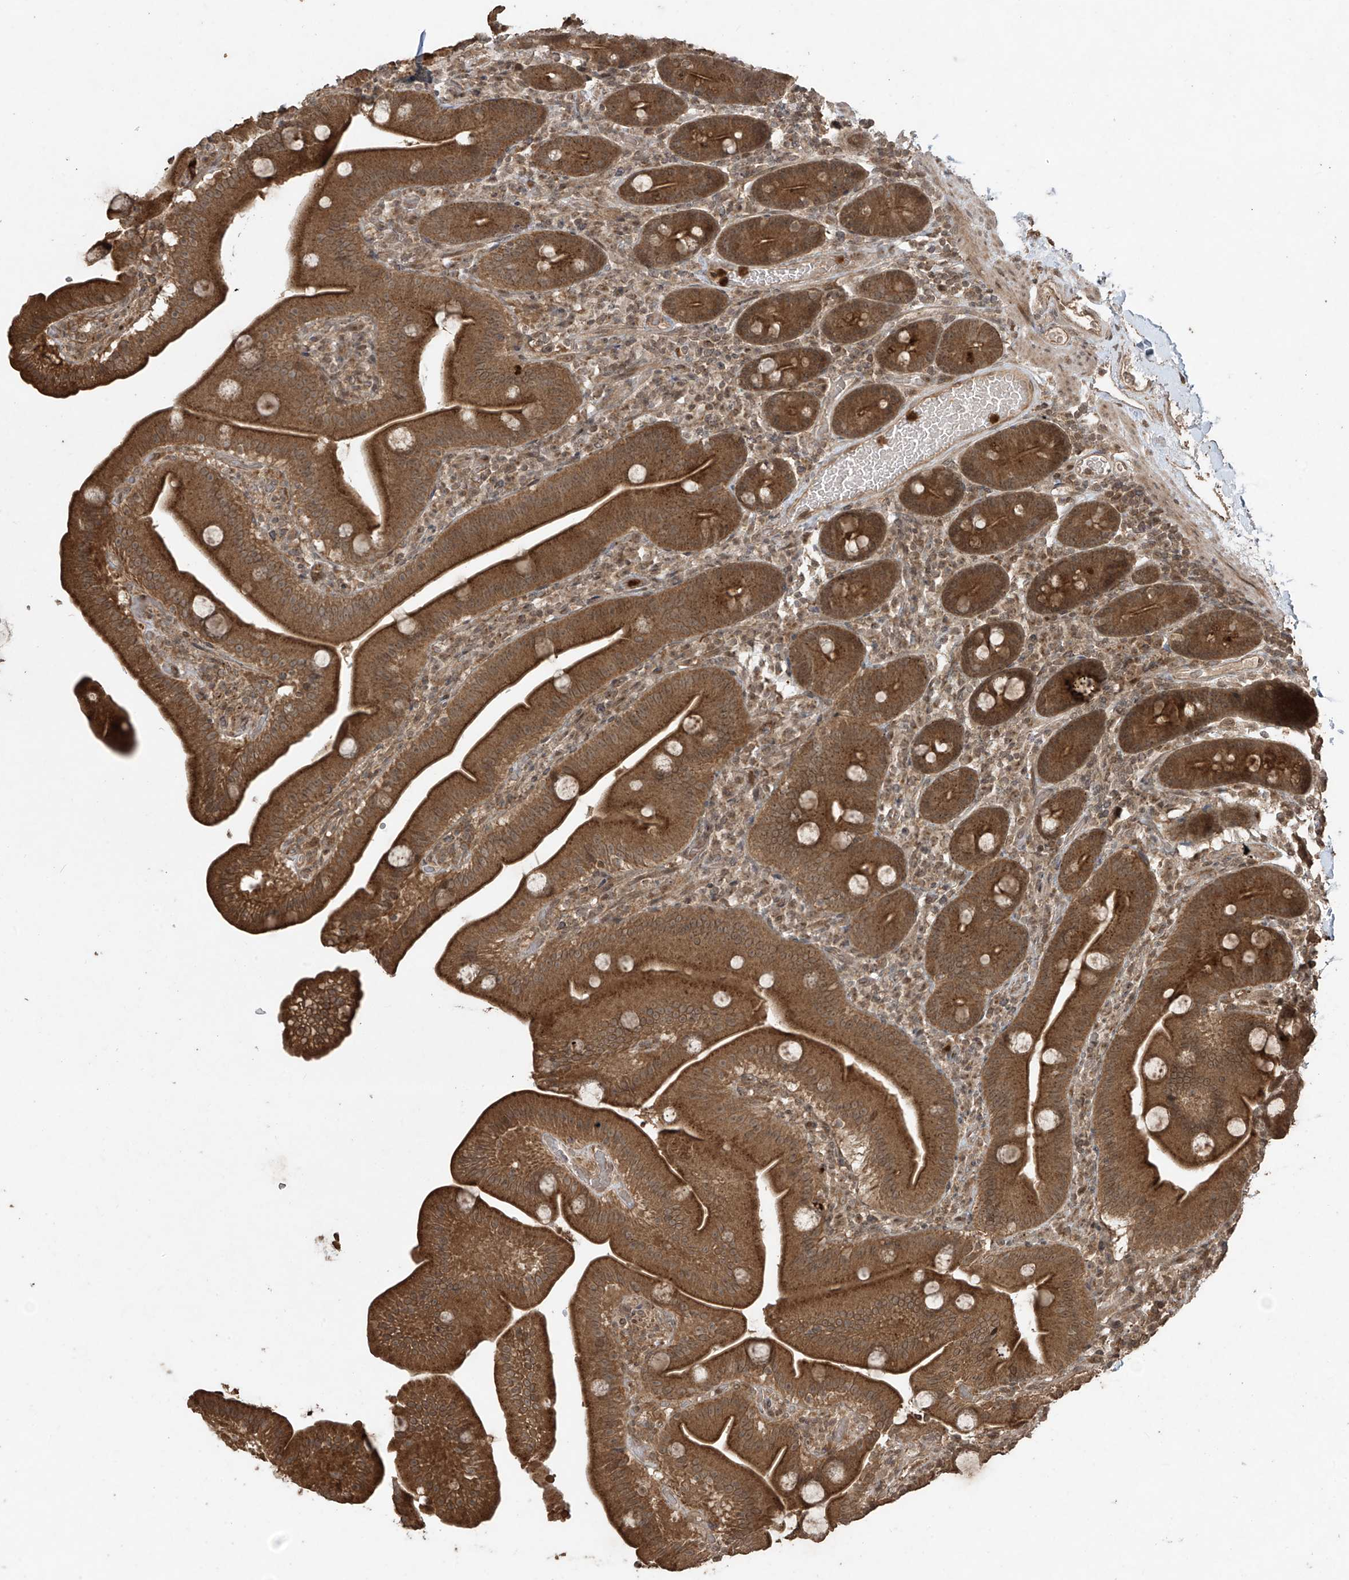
{"staining": {"intensity": "strong", "quantity": ">75%", "location": "cytoplasmic/membranous"}, "tissue": "duodenum", "cell_type": "Glandular cells", "image_type": "normal", "snomed": [{"axis": "morphology", "description": "Normal tissue, NOS"}, {"axis": "topography", "description": "Duodenum"}], "caption": "Protein staining of unremarkable duodenum demonstrates strong cytoplasmic/membranous positivity in approximately >75% of glandular cells.", "gene": "PGPEP1", "patient": {"sex": "male", "age": 55}}